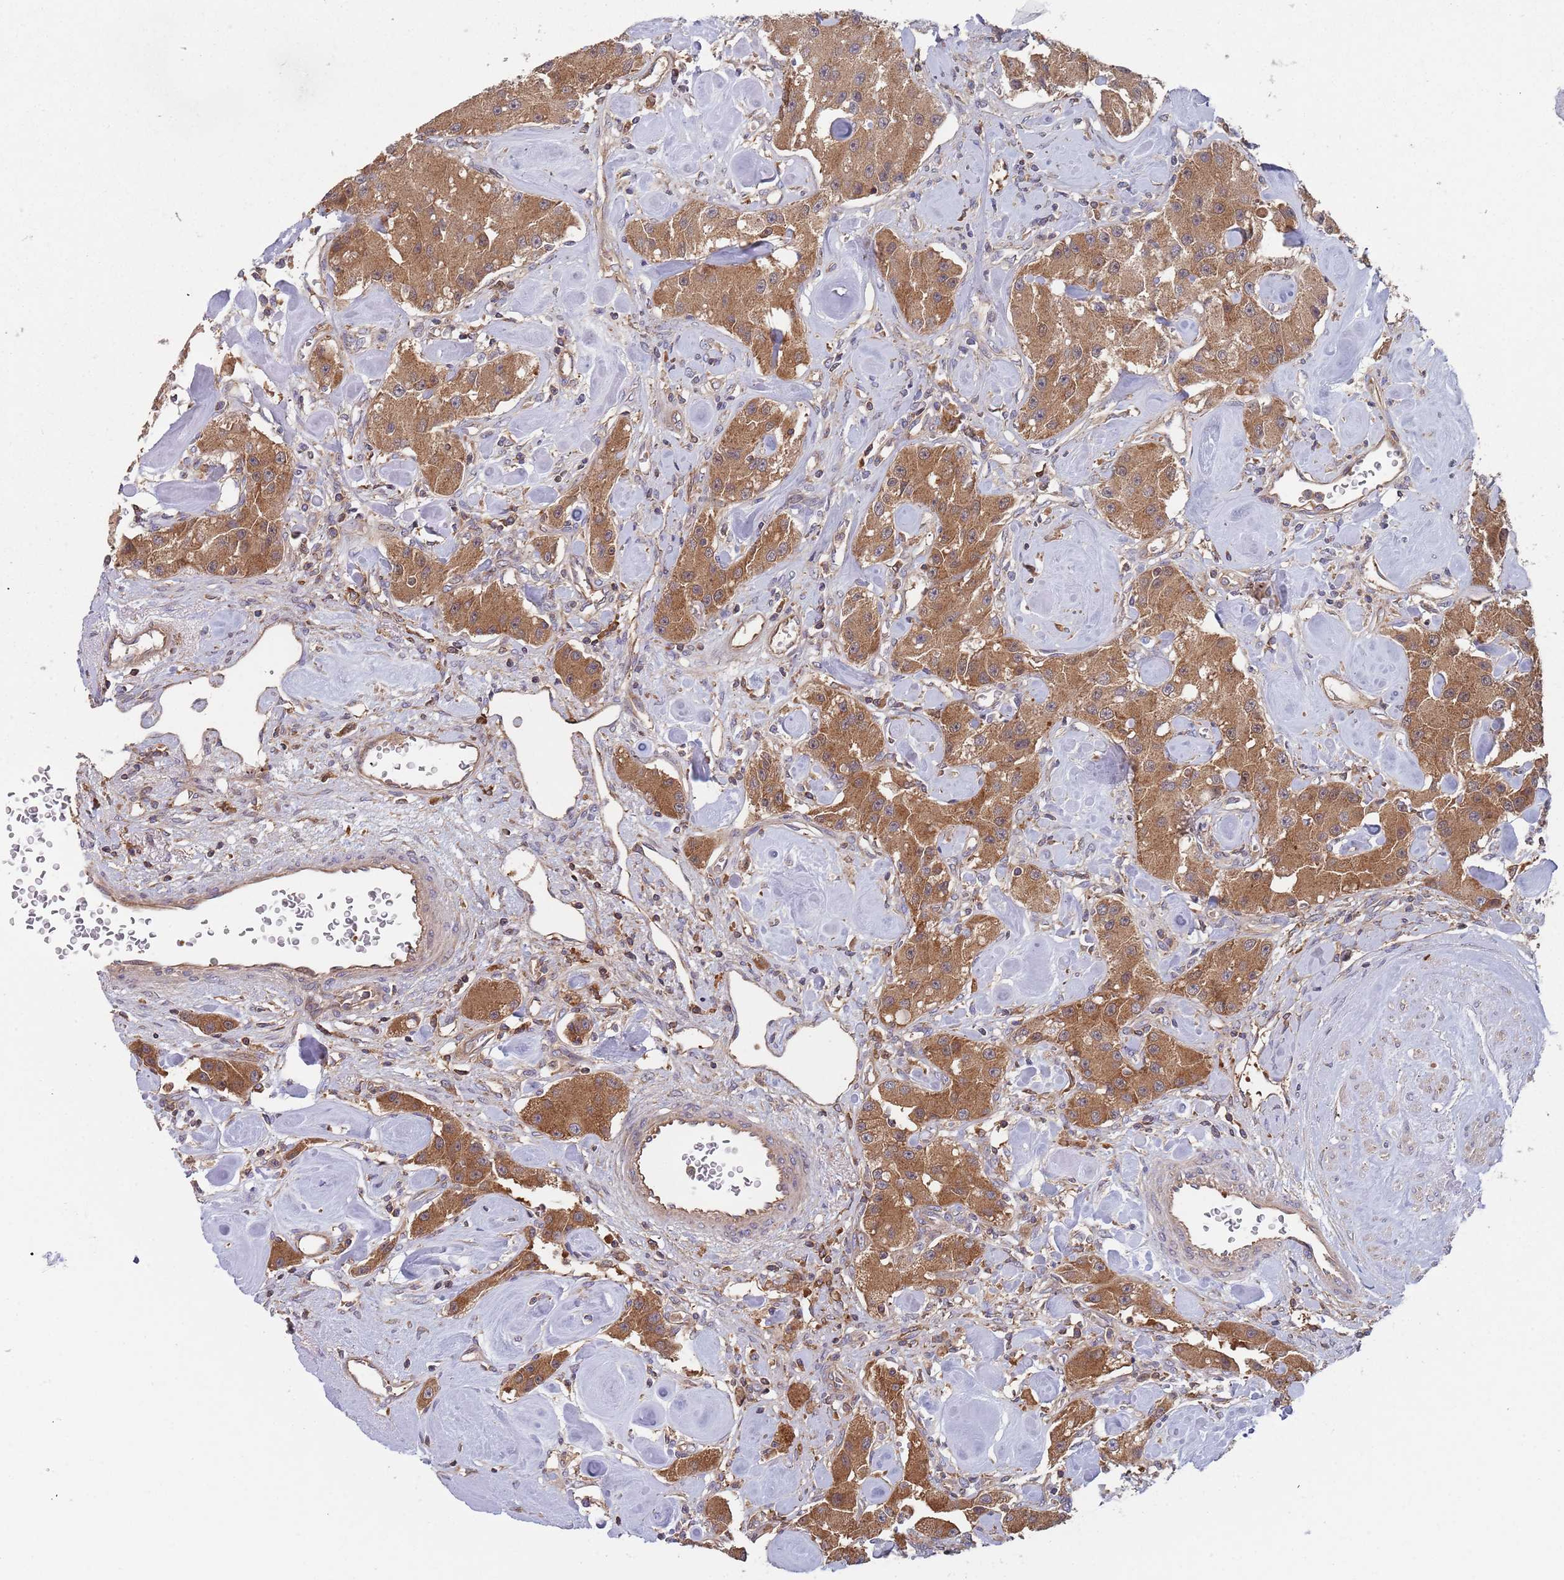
{"staining": {"intensity": "moderate", "quantity": ">75%", "location": "cytoplasmic/membranous"}, "tissue": "carcinoid", "cell_type": "Tumor cells", "image_type": "cancer", "snomed": [{"axis": "morphology", "description": "Carcinoid, malignant, NOS"}, {"axis": "topography", "description": "Pancreas"}], "caption": "Malignant carcinoid stained with DAB immunohistochemistry exhibits medium levels of moderate cytoplasmic/membranous expression in about >75% of tumor cells. (DAB (3,3'-diaminobenzidine) IHC with brightfield microscopy, high magnification).", "gene": "GDI2", "patient": {"sex": "male", "age": 41}}